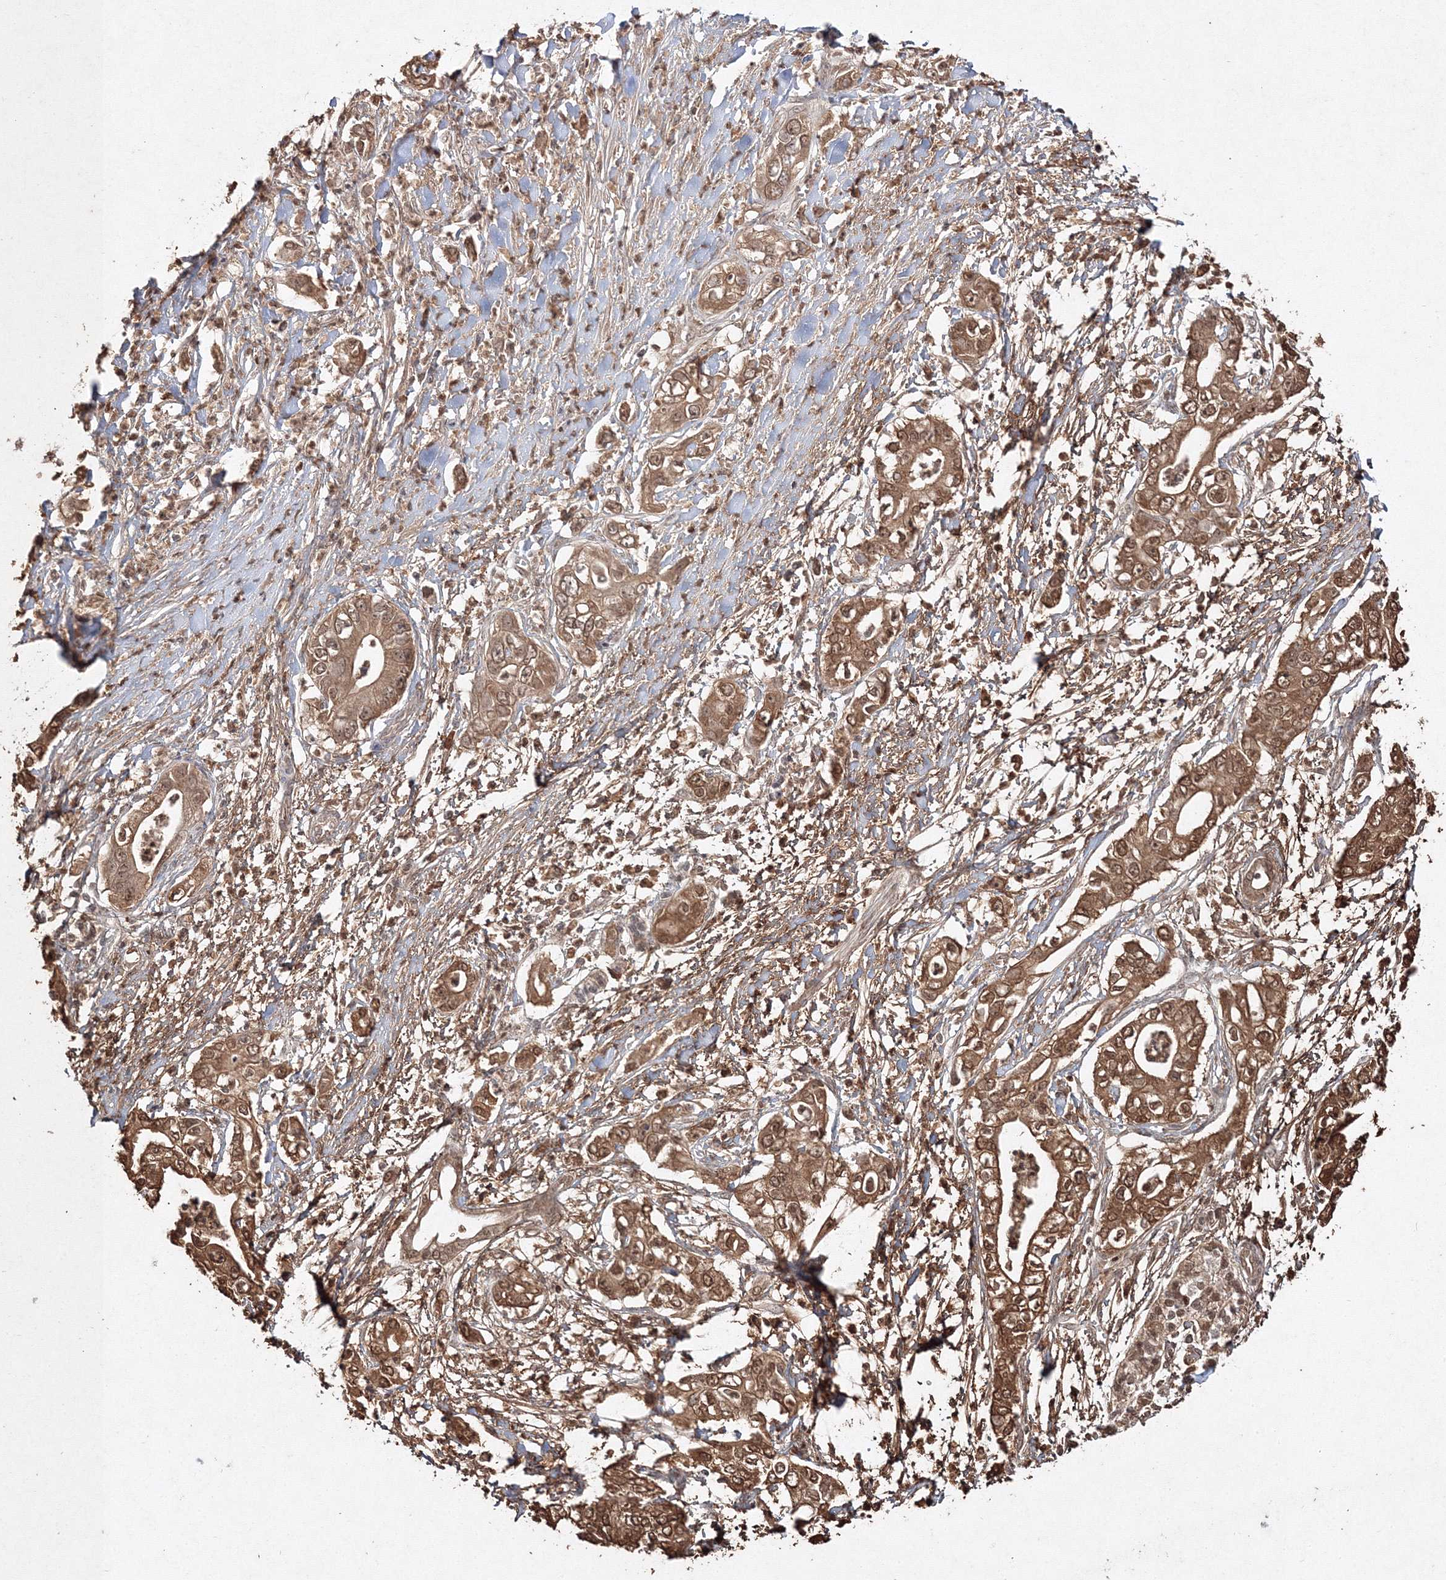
{"staining": {"intensity": "moderate", "quantity": ">75%", "location": "cytoplasmic/membranous,nuclear"}, "tissue": "pancreatic cancer", "cell_type": "Tumor cells", "image_type": "cancer", "snomed": [{"axis": "morphology", "description": "Adenocarcinoma, NOS"}, {"axis": "topography", "description": "Pancreas"}], "caption": "DAB (3,3'-diaminobenzidine) immunohistochemical staining of adenocarcinoma (pancreatic) shows moderate cytoplasmic/membranous and nuclear protein staining in approximately >75% of tumor cells.", "gene": "S100A11", "patient": {"sex": "female", "age": 78}}